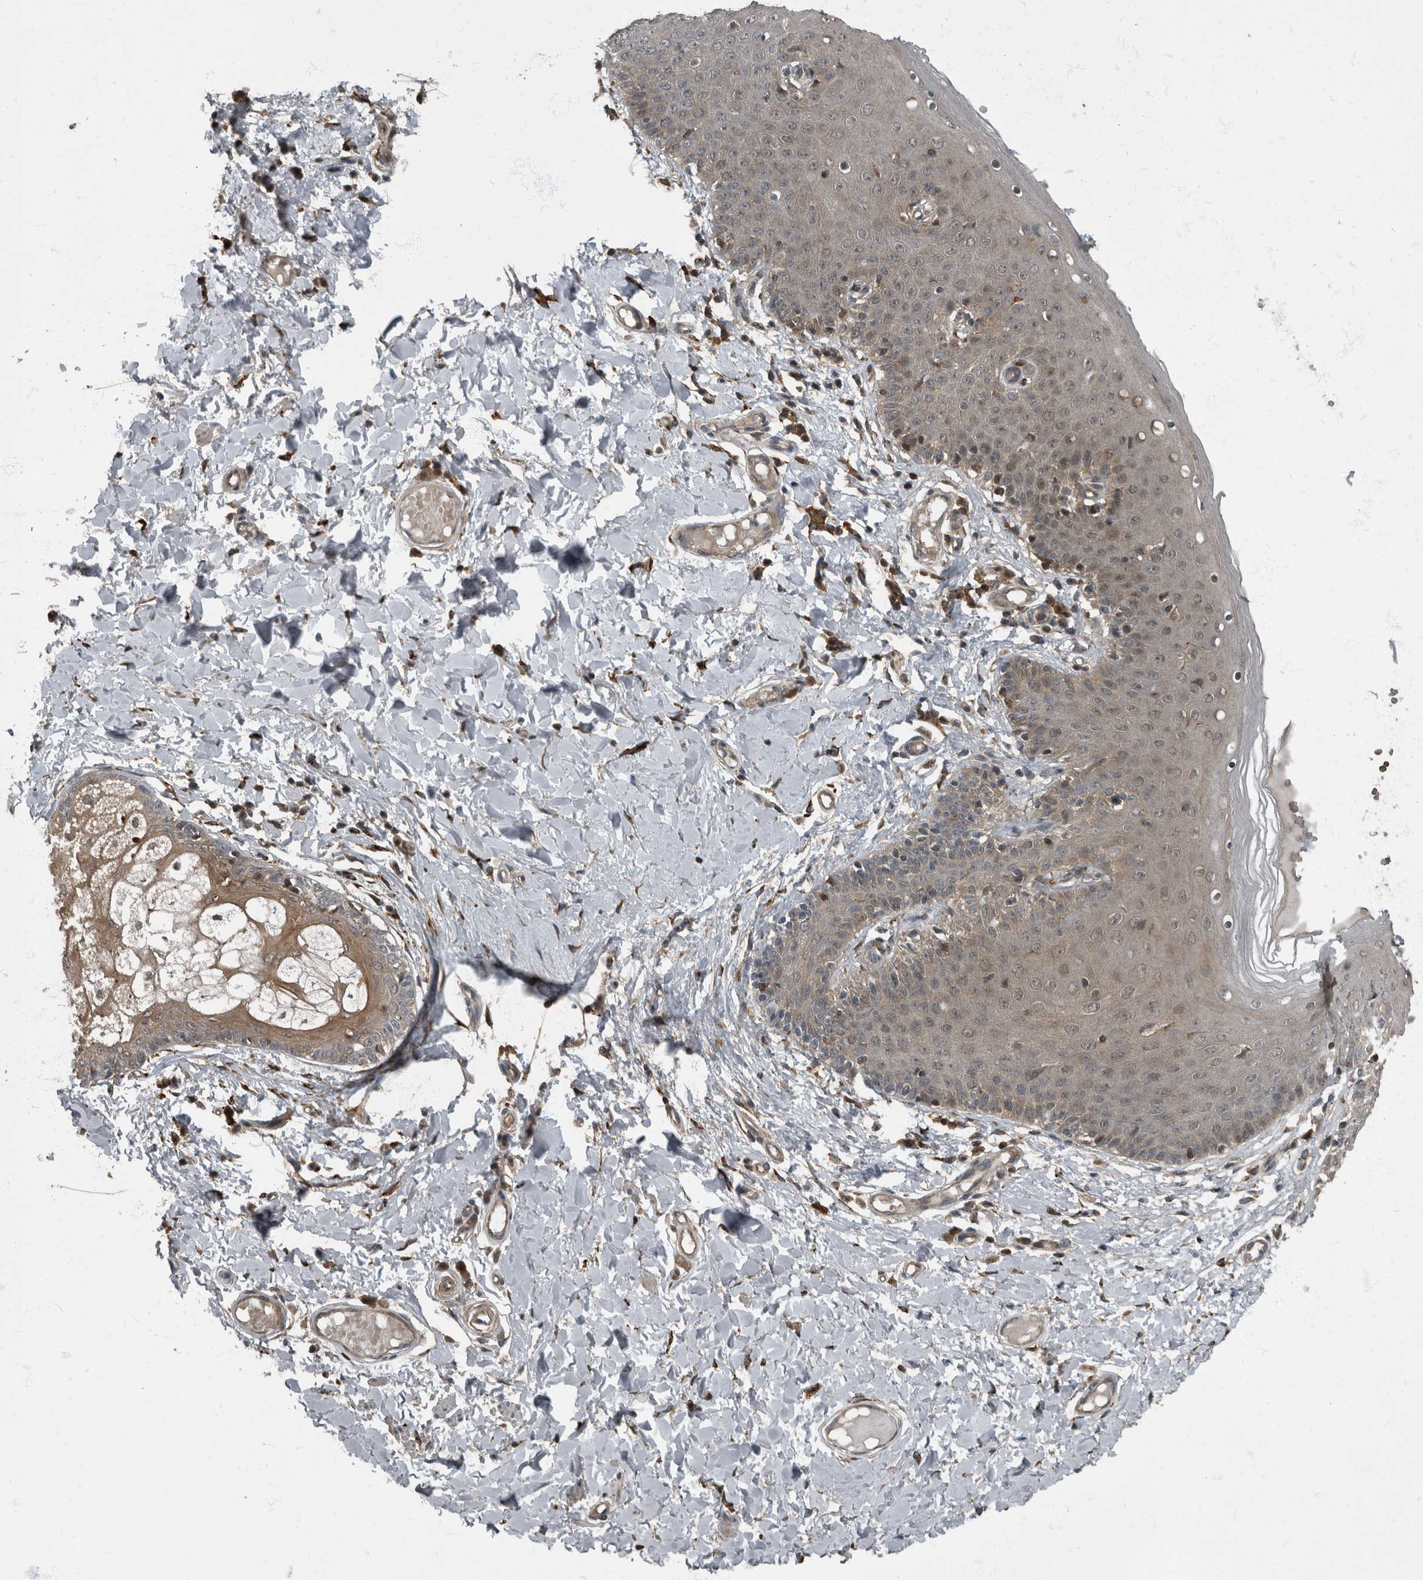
{"staining": {"intensity": "weak", "quantity": ">75%", "location": "cytoplasmic/membranous"}, "tissue": "skin", "cell_type": "Epidermal cells", "image_type": "normal", "snomed": [{"axis": "morphology", "description": "Normal tissue, NOS"}, {"axis": "topography", "description": "Vulva"}], "caption": "This image displays normal skin stained with immunohistochemistry to label a protein in brown. The cytoplasmic/membranous of epidermal cells show weak positivity for the protein. Nuclei are counter-stained blue.", "gene": "RABGGTB", "patient": {"sex": "female", "age": 66}}